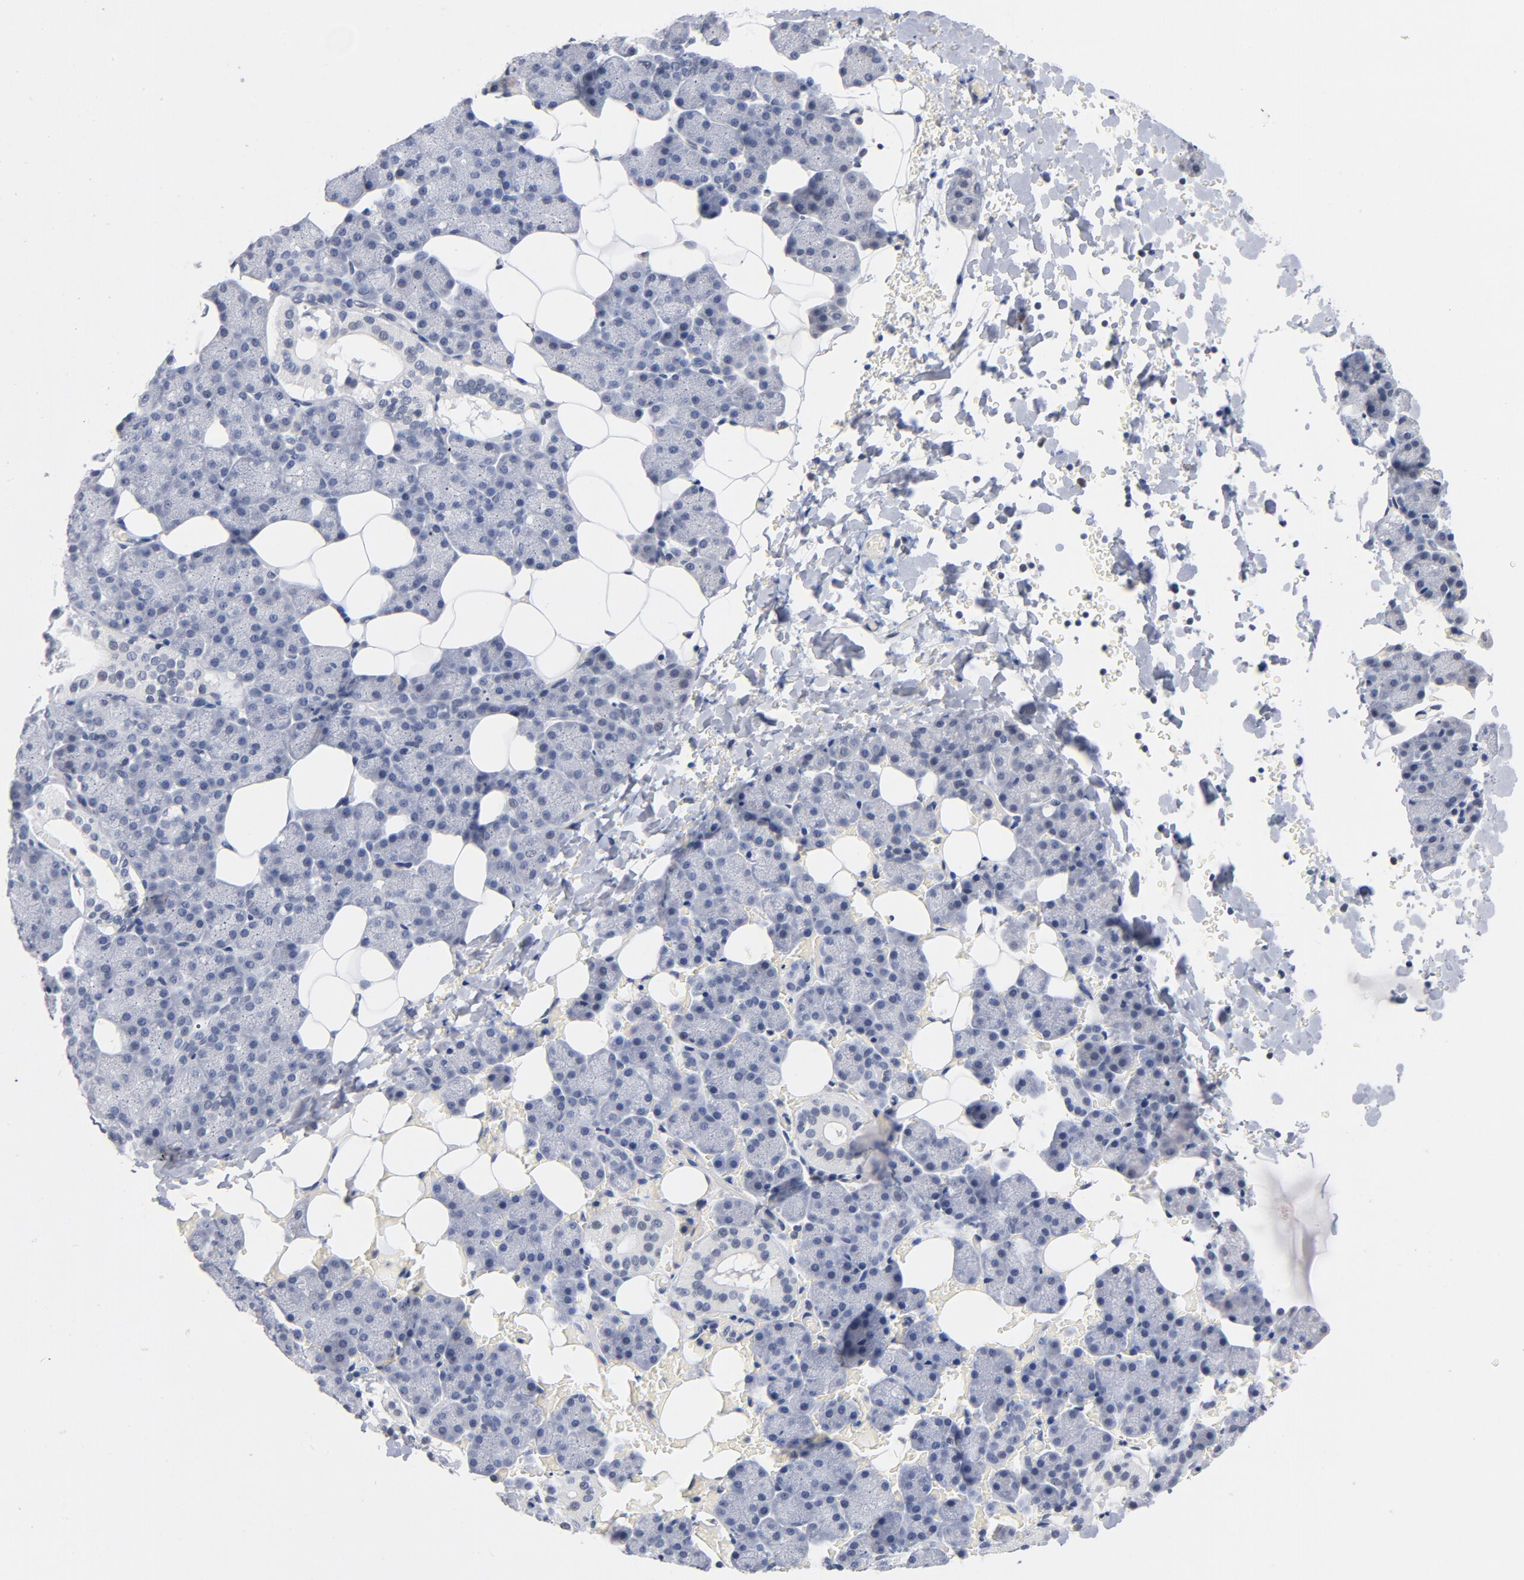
{"staining": {"intensity": "negative", "quantity": "none", "location": "none"}, "tissue": "salivary gland", "cell_type": "Glandular cells", "image_type": "normal", "snomed": [{"axis": "morphology", "description": "Normal tissue, NOS"}, {"axis": "topography", "description": "Lymph node"}, {"axis": "topography", "description": "Salivary gland"}], "caption": "Immunohistochemical staining of normal salivary gland exhibits no significant expression in glandular cells.", "gene": "RBM3", "patient": {"sex": "male", "age": 8}}